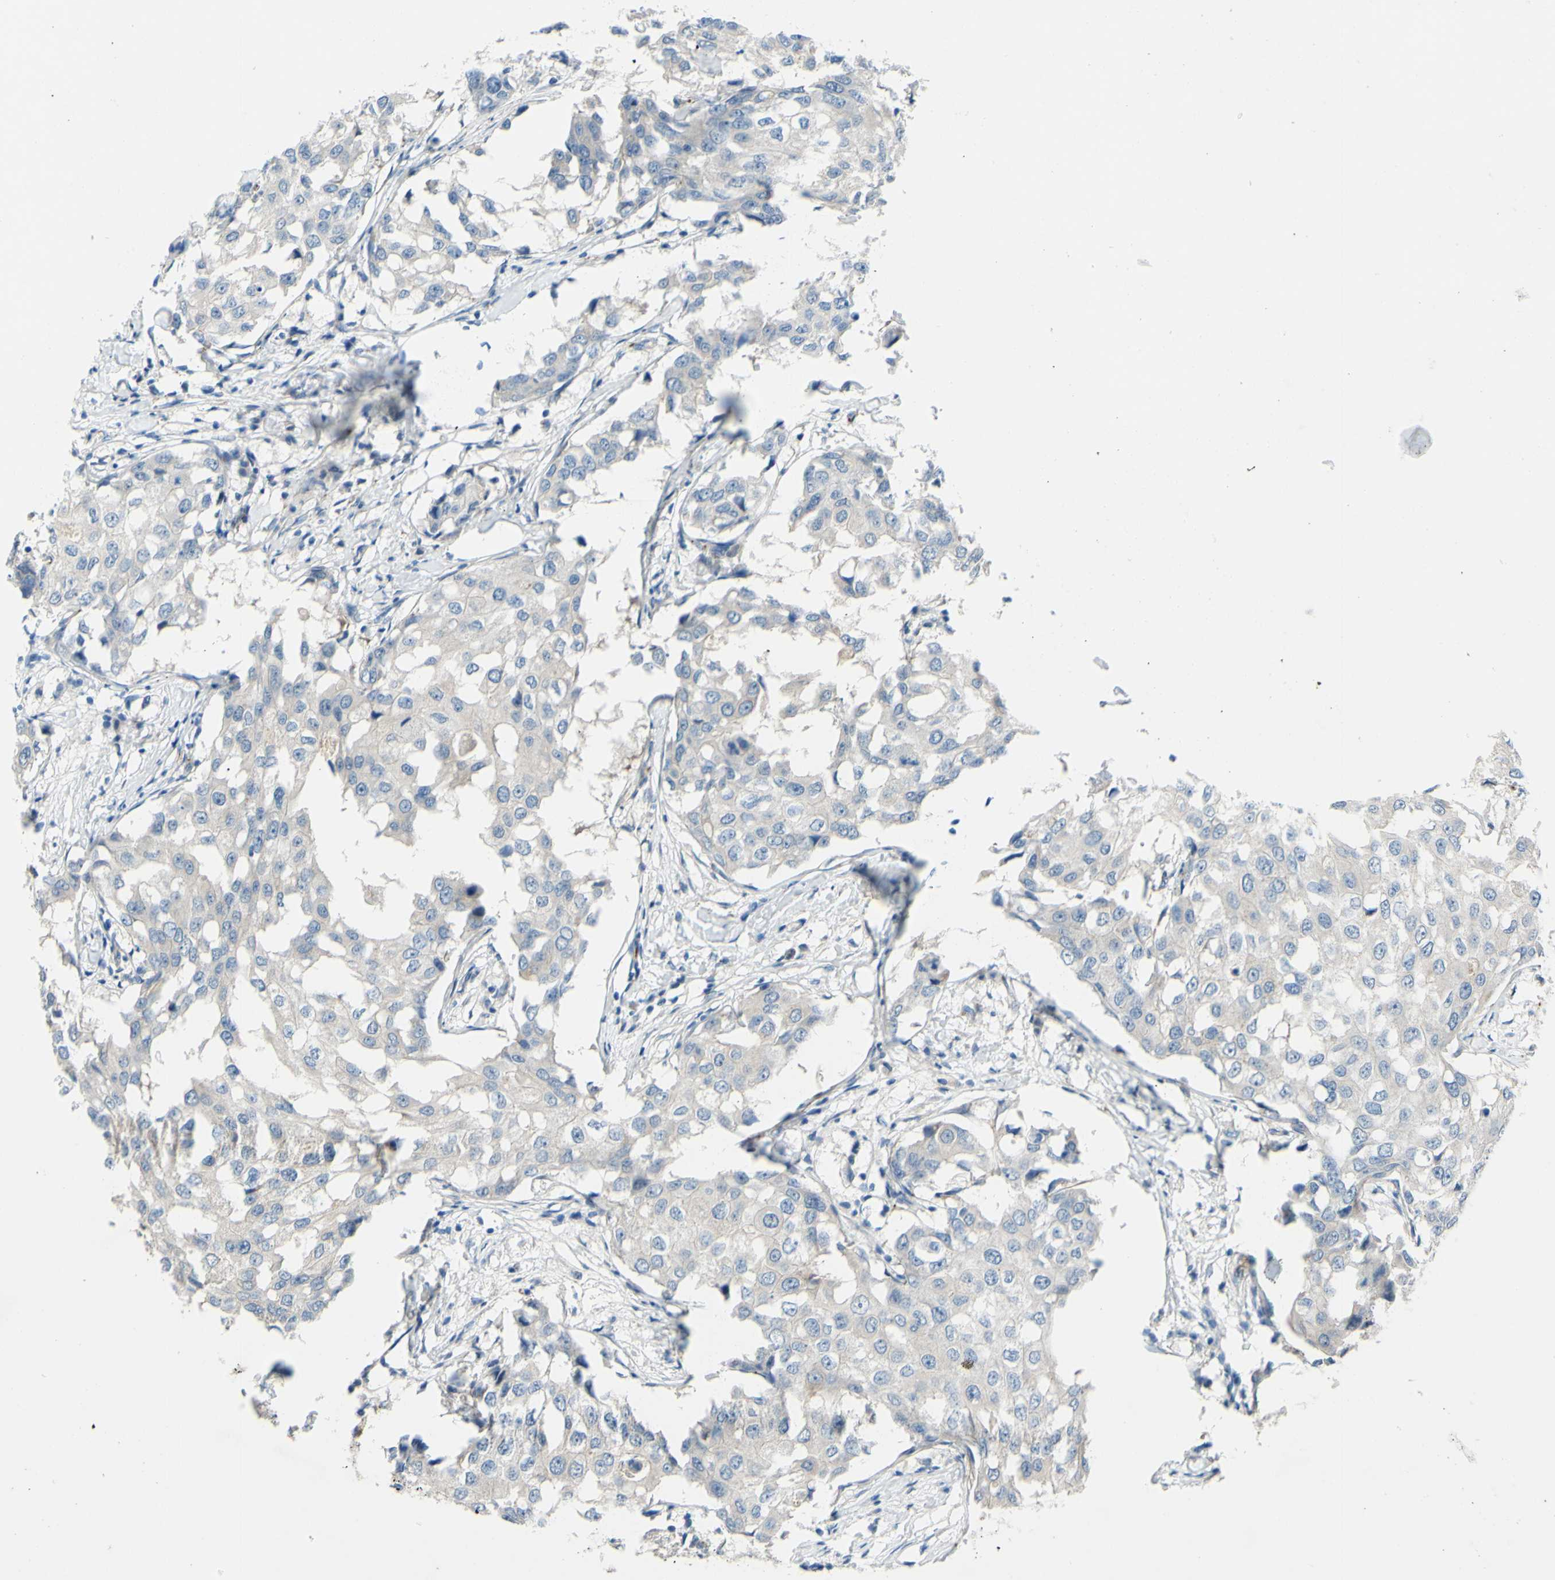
{"staining": {"intensity": "negative", "quantity": "none", "location": "none"}, "tissue": "breast cancer", "cell_type": "Tumor cells", "image_type": "cancer", "snomed": [{"axis": "morphology", "description": "Duct carcinoma"}, {"axis": "topography", "description": "Breast"}], "caption": "There is no significant positivity in tumor cells of breast invasive ductal carcinoma. (Stains: DAB (3,3'-diaminobenzidine) IHC with hematoxylin counter stain, Microscopy: brightfield microscopy at high magnification).", "gene": "ARHGAP1", "patient": {"sex": "female", "age": 27}}